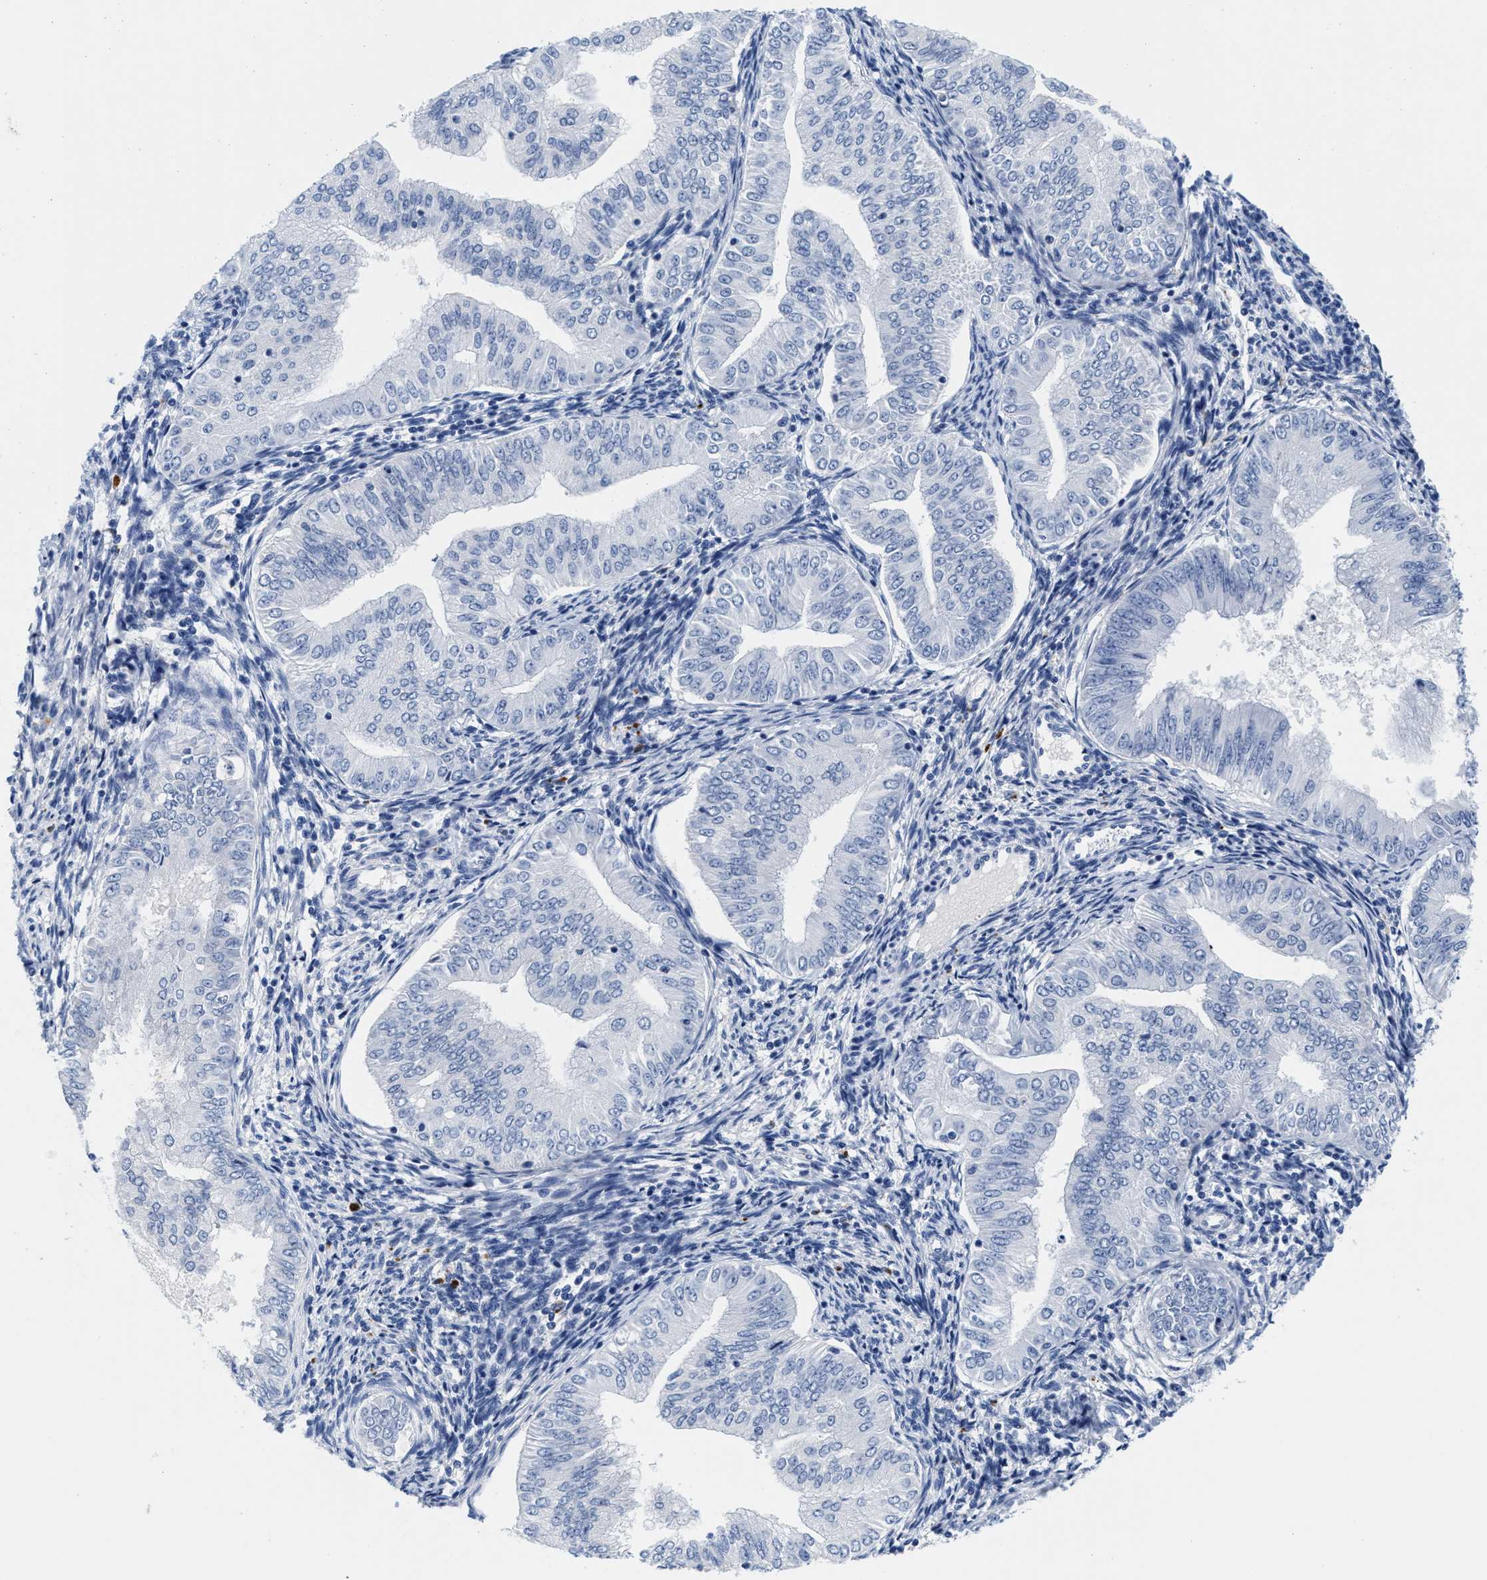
{"staining": {"intensity": "negative", "quantity": "none", "location": "none"}, "tissue": "endometrial cancer", "cell_type": "Tumor cells", "image_type": "cancer", "snomed": [{"axis": "morphology", "description": "Normal tissue, NOS"}, {"axis": "morphology", "description": "Adenocarcinoma, NOS"}, {"axis": "topography", "description": "Endometrium"}], "caption": "Tumor cells are negative for brown protein staining in endometrial cancer (adenocarcinoma). (DAB immunohistochemistry visualized using brightfield microscopy, high magnification).", "gene": "TTC3", "patient": {"sex": "female", "age": 53}}